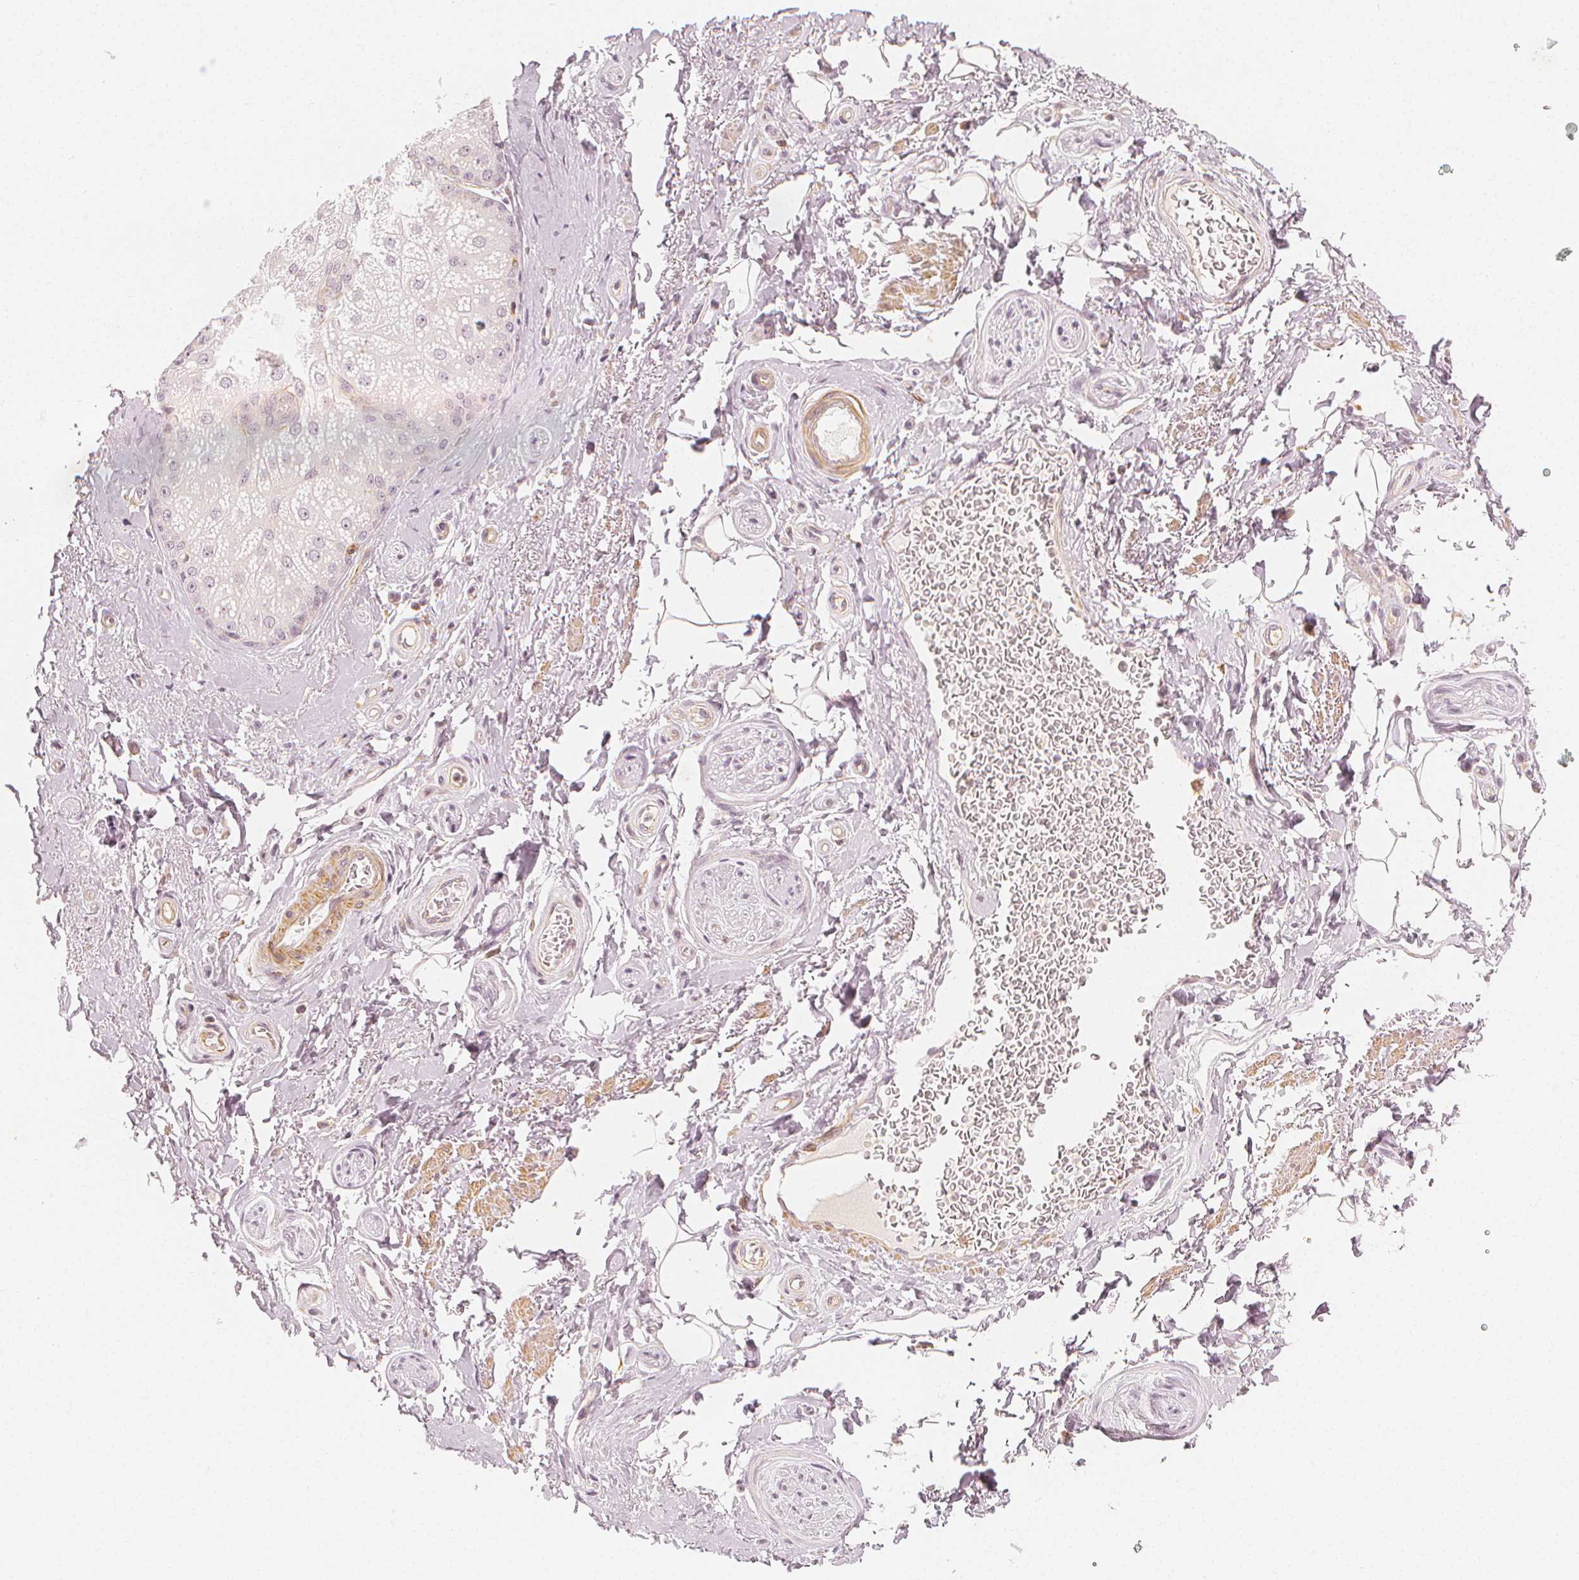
{"staining": {"intensity": "negative", "quantity": "none", "location": "none"}, "tissue": "adipose tissue", "cell_type": "Adipocytes", "image_type": "normal", "snomed": [{"axis": "morphology", "description": "Normal tissue, NOS"}, {"axis": "topography", "description": "Peripheral nerve tissue"}], "caption": "This photomicrograph is of benign adipose tissue stained with immunohistochemistry (IHC) to label a protein in brown with the nuclei are counter-stained blue. There is no positivity in adipocytes.", "gene": "ARHGAP26", "patient": {"sex": "male", "age": 51}}